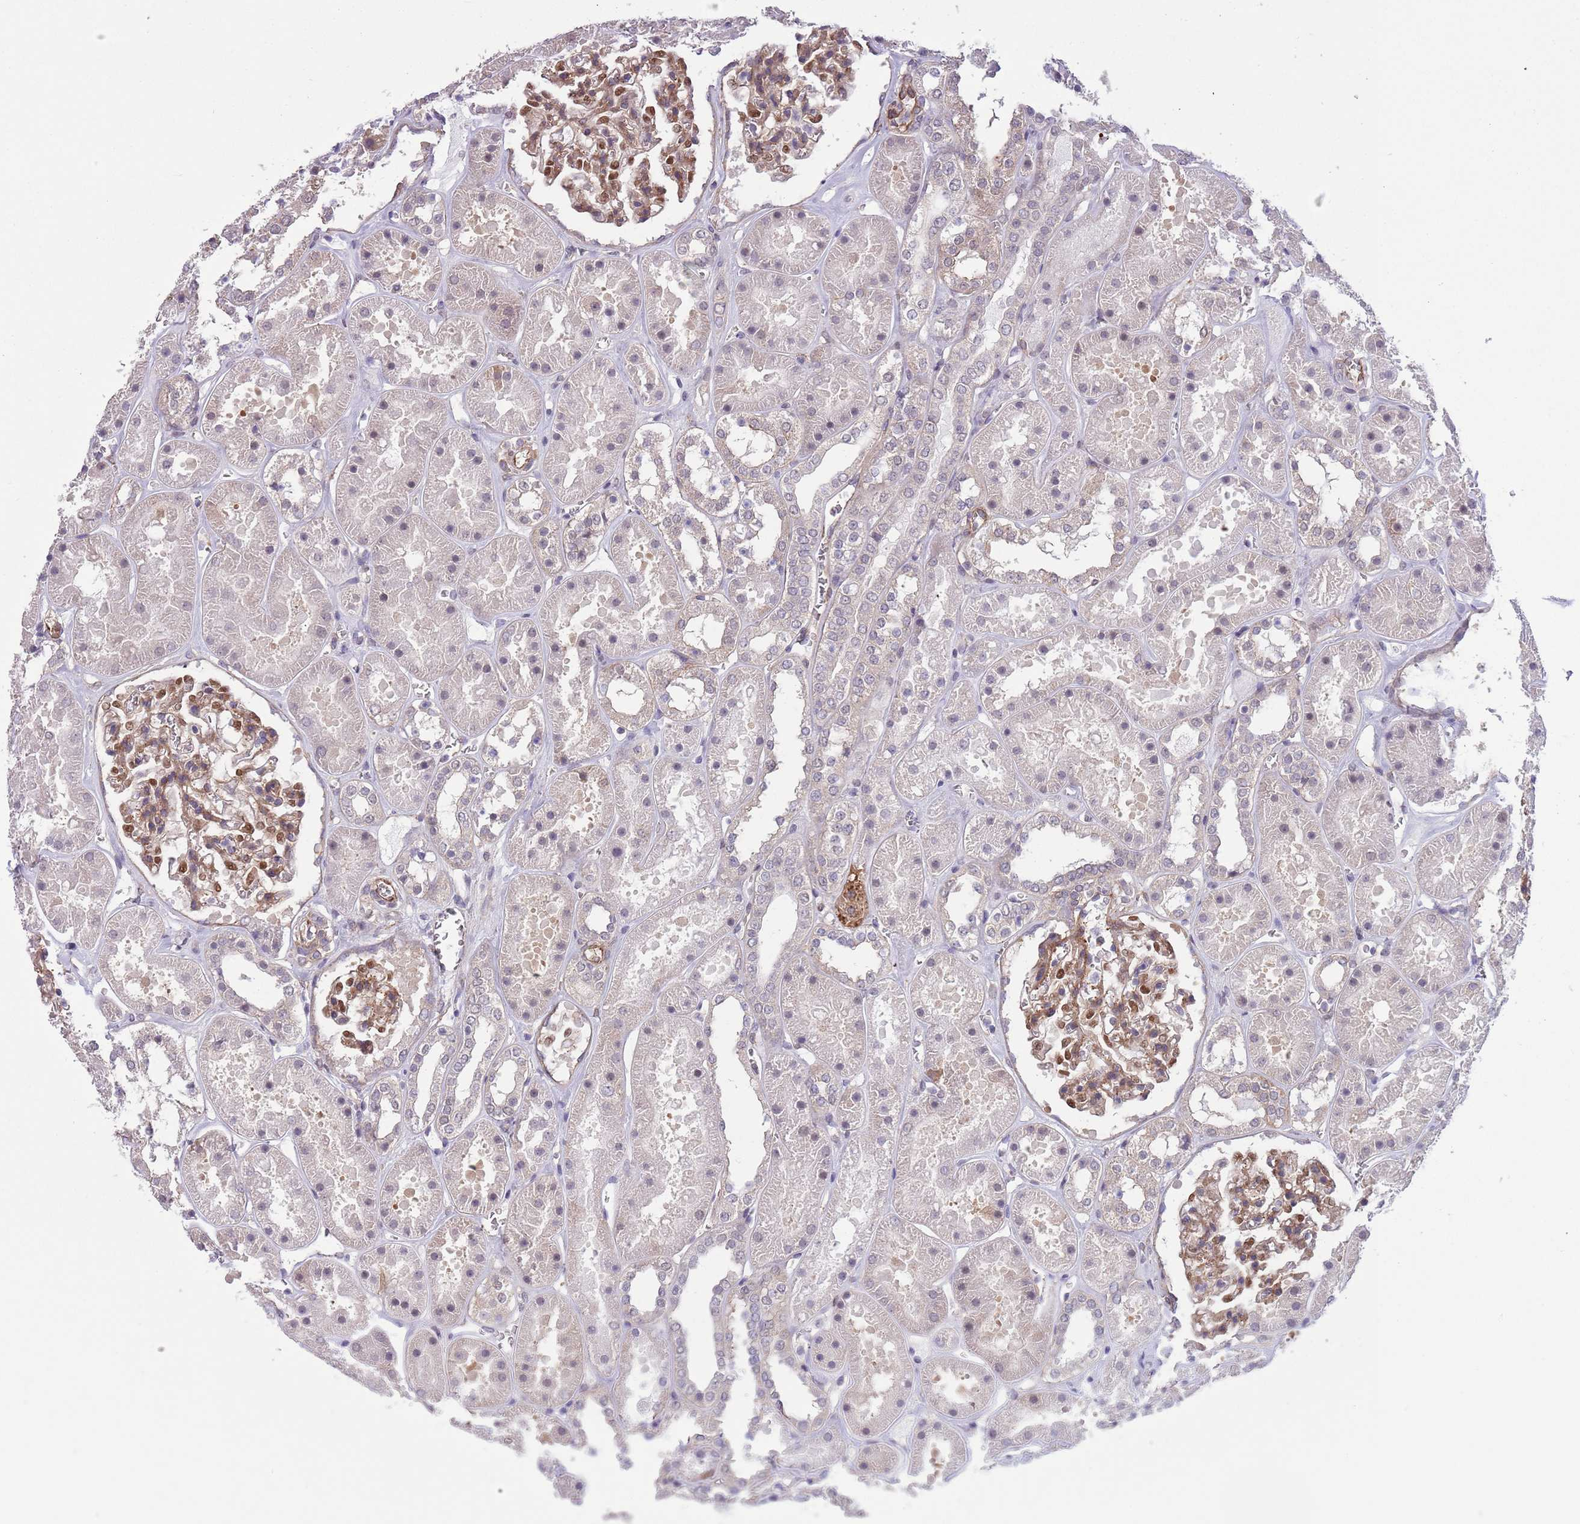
{"staining": {"intensity": "moderate", "quantity": "25%-75%", "location": "cytoplasmic/membranous,nuclear"}, "tissue": "kidney", "cell_type": "Cells in glomeruli", "image_type": "normal", "snomed": [{"axis": "morphology", "description": "Normal tissue, NOS"}, {"axis": "topography", "description": "Kidney"}], "caption": "Moderate cytoplasmic/membranous,nuclear staining for a protein is appreciated in about 25%-75% of cells in glomeruli of unremarkable kidney using immunohistochemistry.", "gene": "CREBZF", "patient": {"sex": "female", "age": 41}}